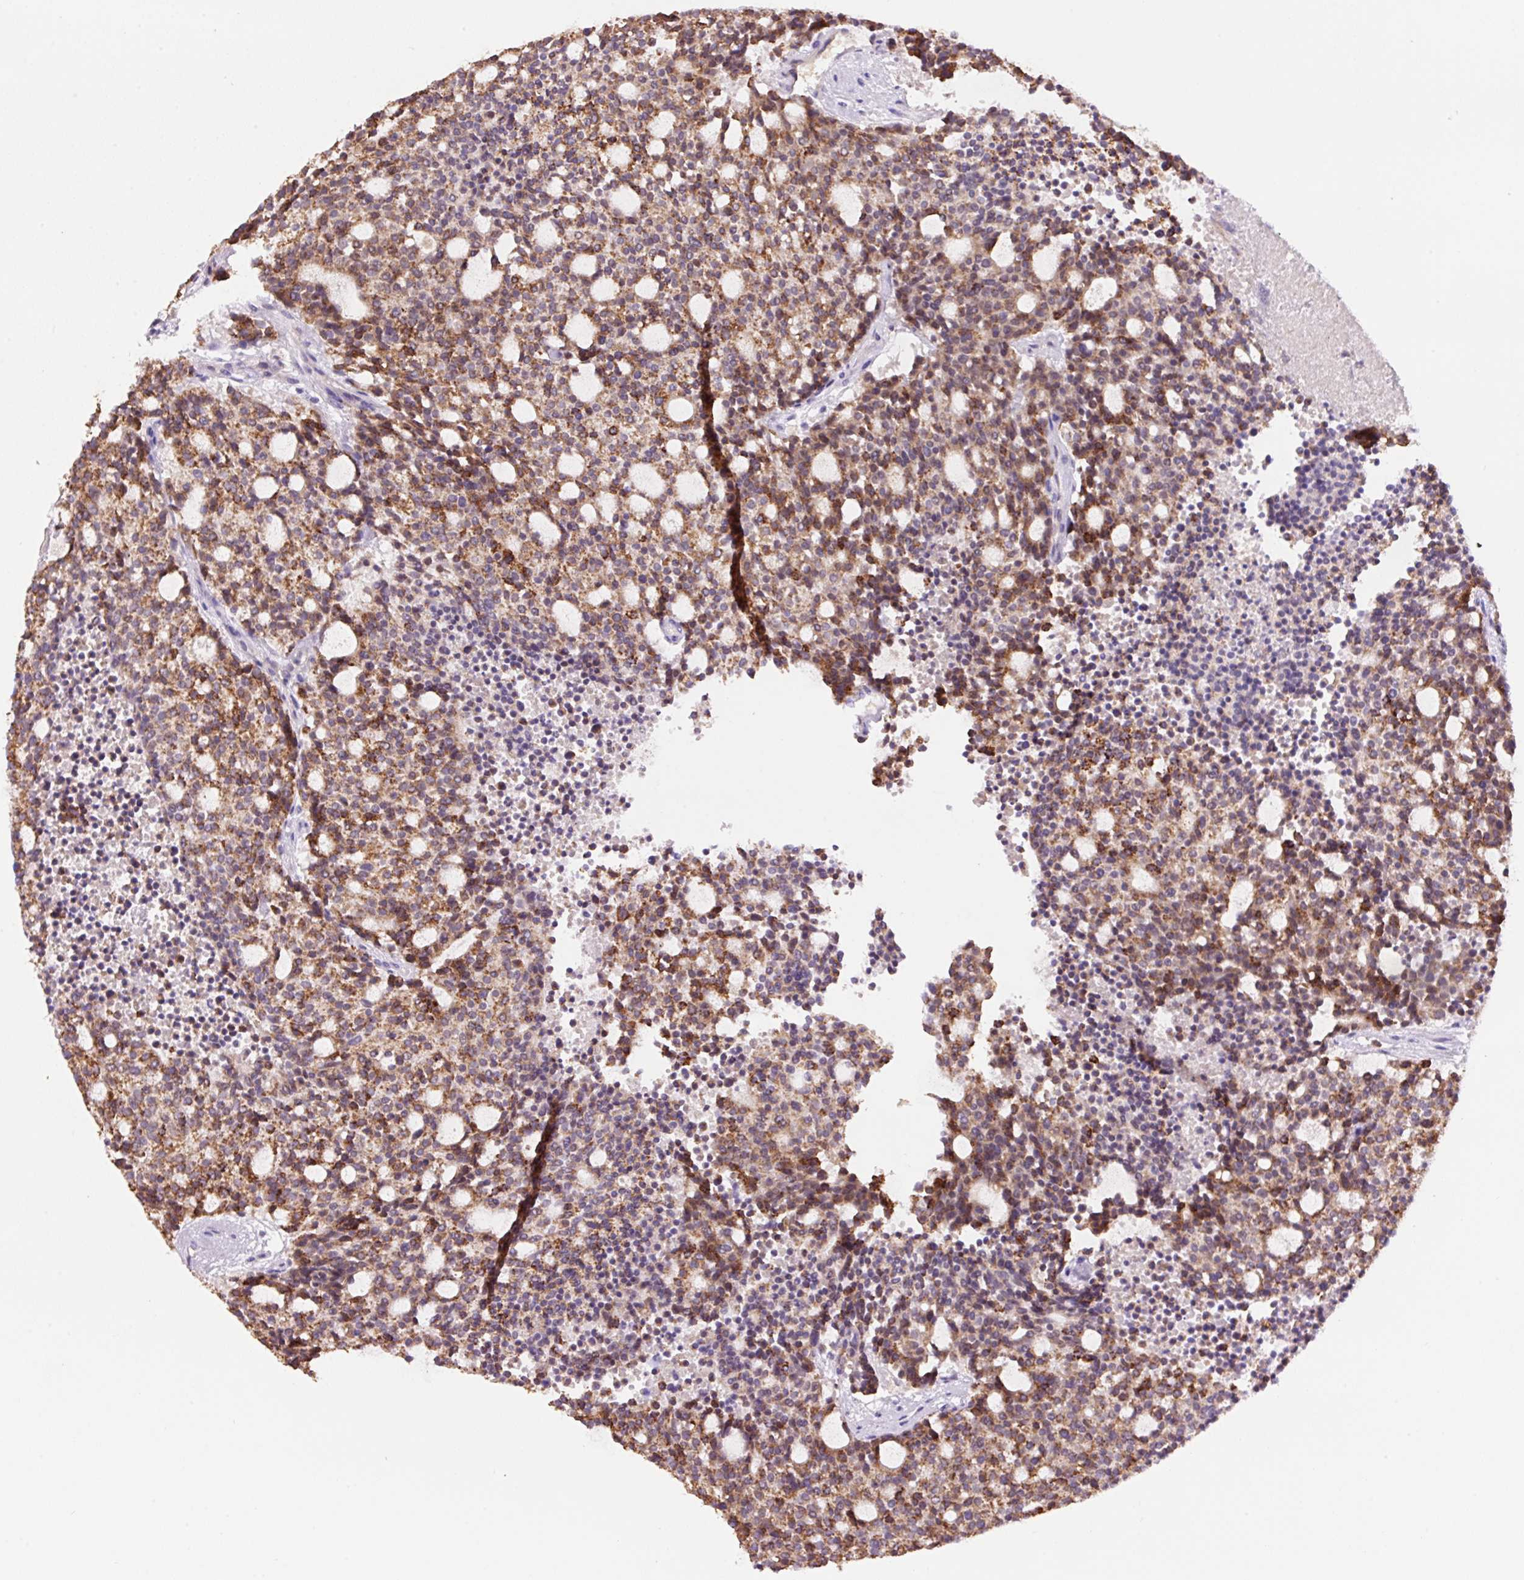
{"staining": {"intensity": "moderate", "quantity": ">75%", "location": "cytoplasmic/membranous"}, "tissue": "carcinoid", "cell_type": "Tumor cells", "image_type": "cancer", "snomed": [{"axis": "morphology", "description": "Carcinoid, malignant, NOS"}, {"axis": "topography", "description": "Pancreas"}], "caption": "Immunohistochemical staining of malignant carcinoid exhibits medium levels of moderate cytoplasmic/membranous protein staining in approximately >75% of tumor cells.", "gene": "PCK2", "patient": {"sex": "female", "age": 54}}